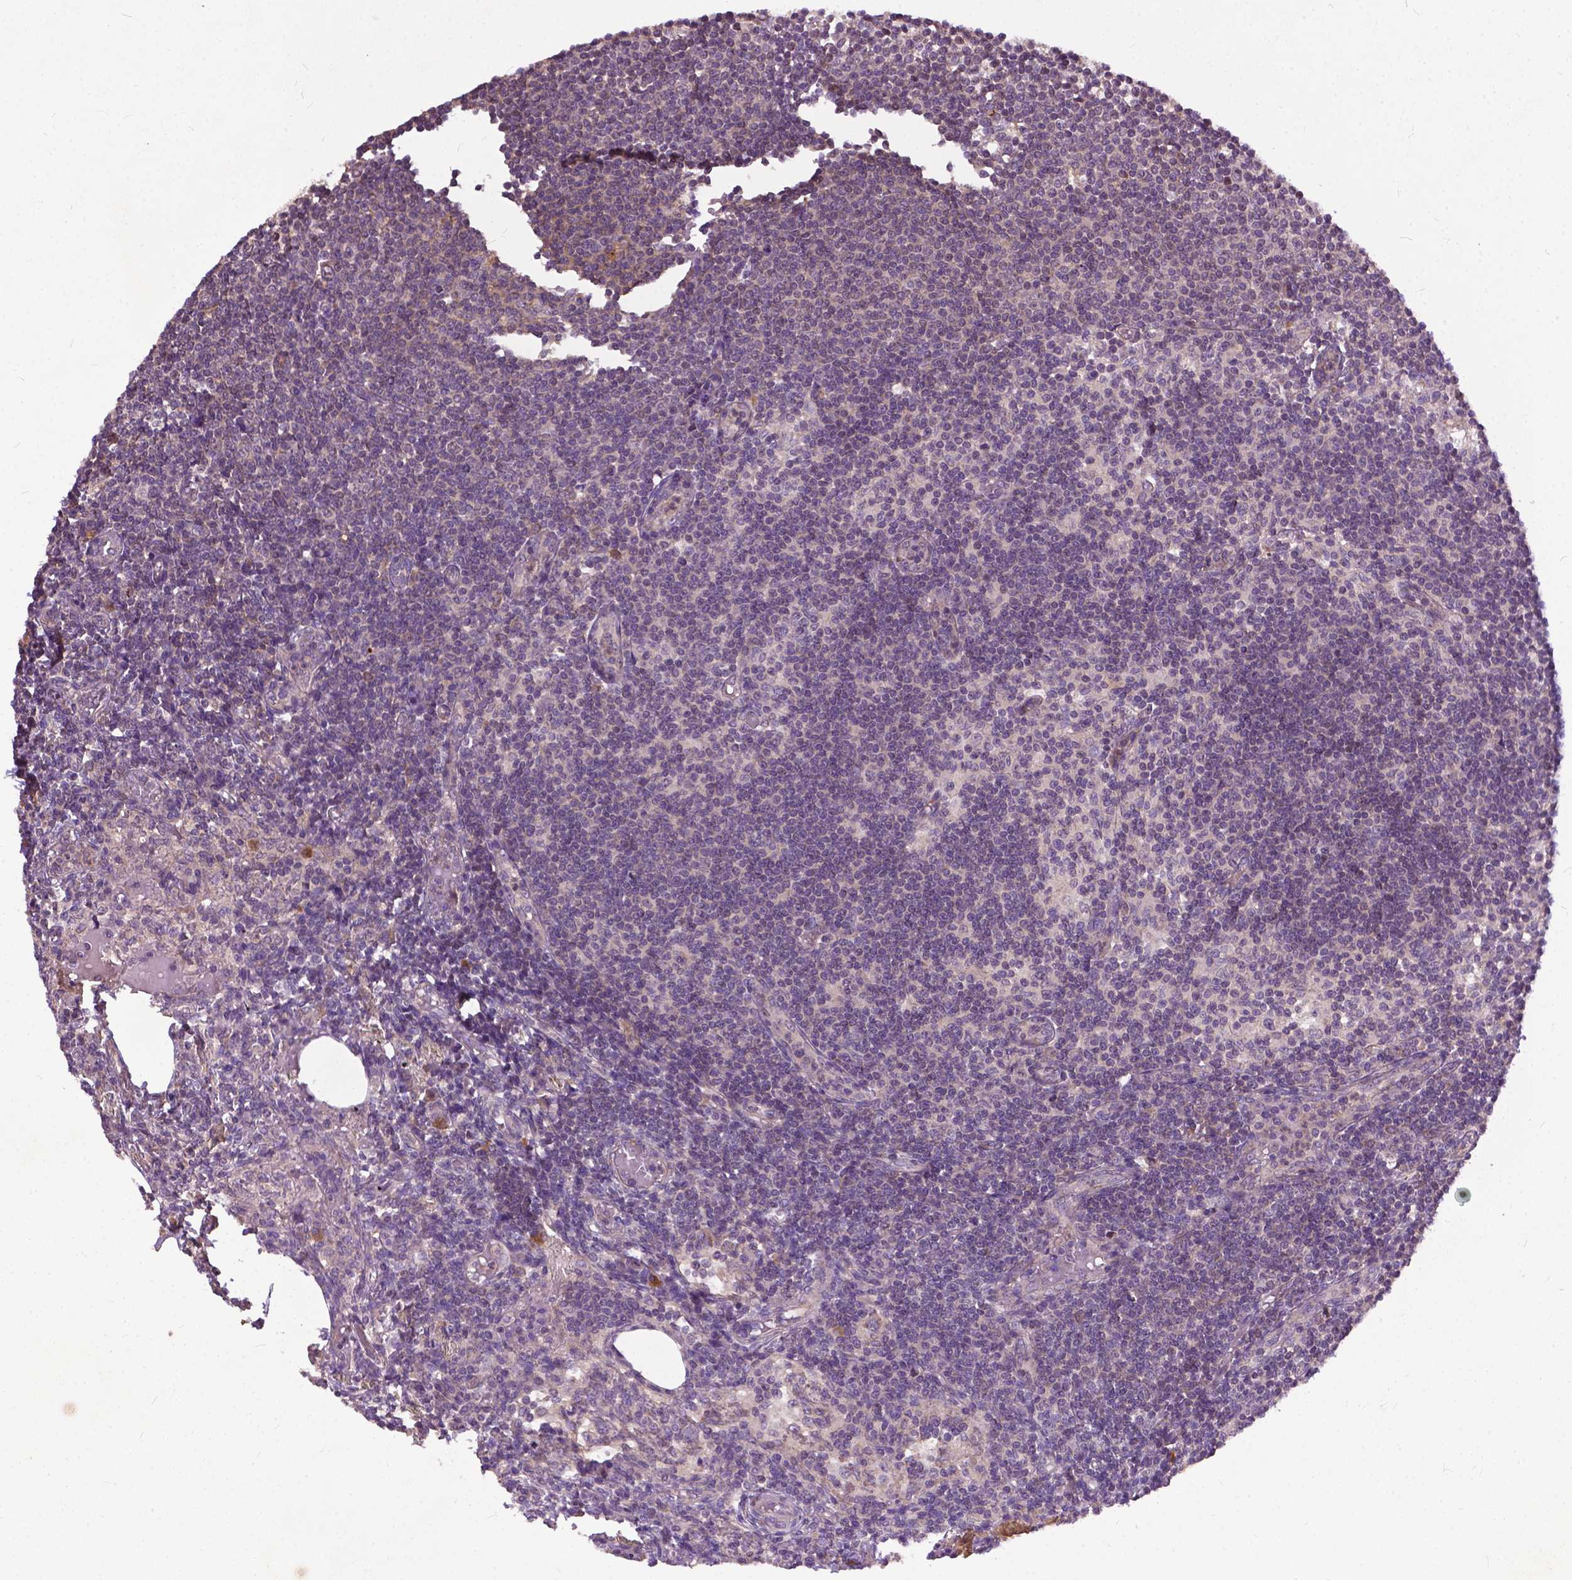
{"staining": {"intensity": "negative", "quantity": "none", "location": "none"}, "tissue": "lymph node", "cell_type": "Germinal center cells", "image_type": "normal", "snomed": [{"axis": "morphology", "description": "Normal tissue, NOS"}, {"axis": "topography", "description": "Lymph node"}], "caption": "This is an IHC photomicrograph of normal lymph node. There is no staining in germinal center cells.", "gene": "PARP3", "patient": {"sex": "female", "age": 69}}